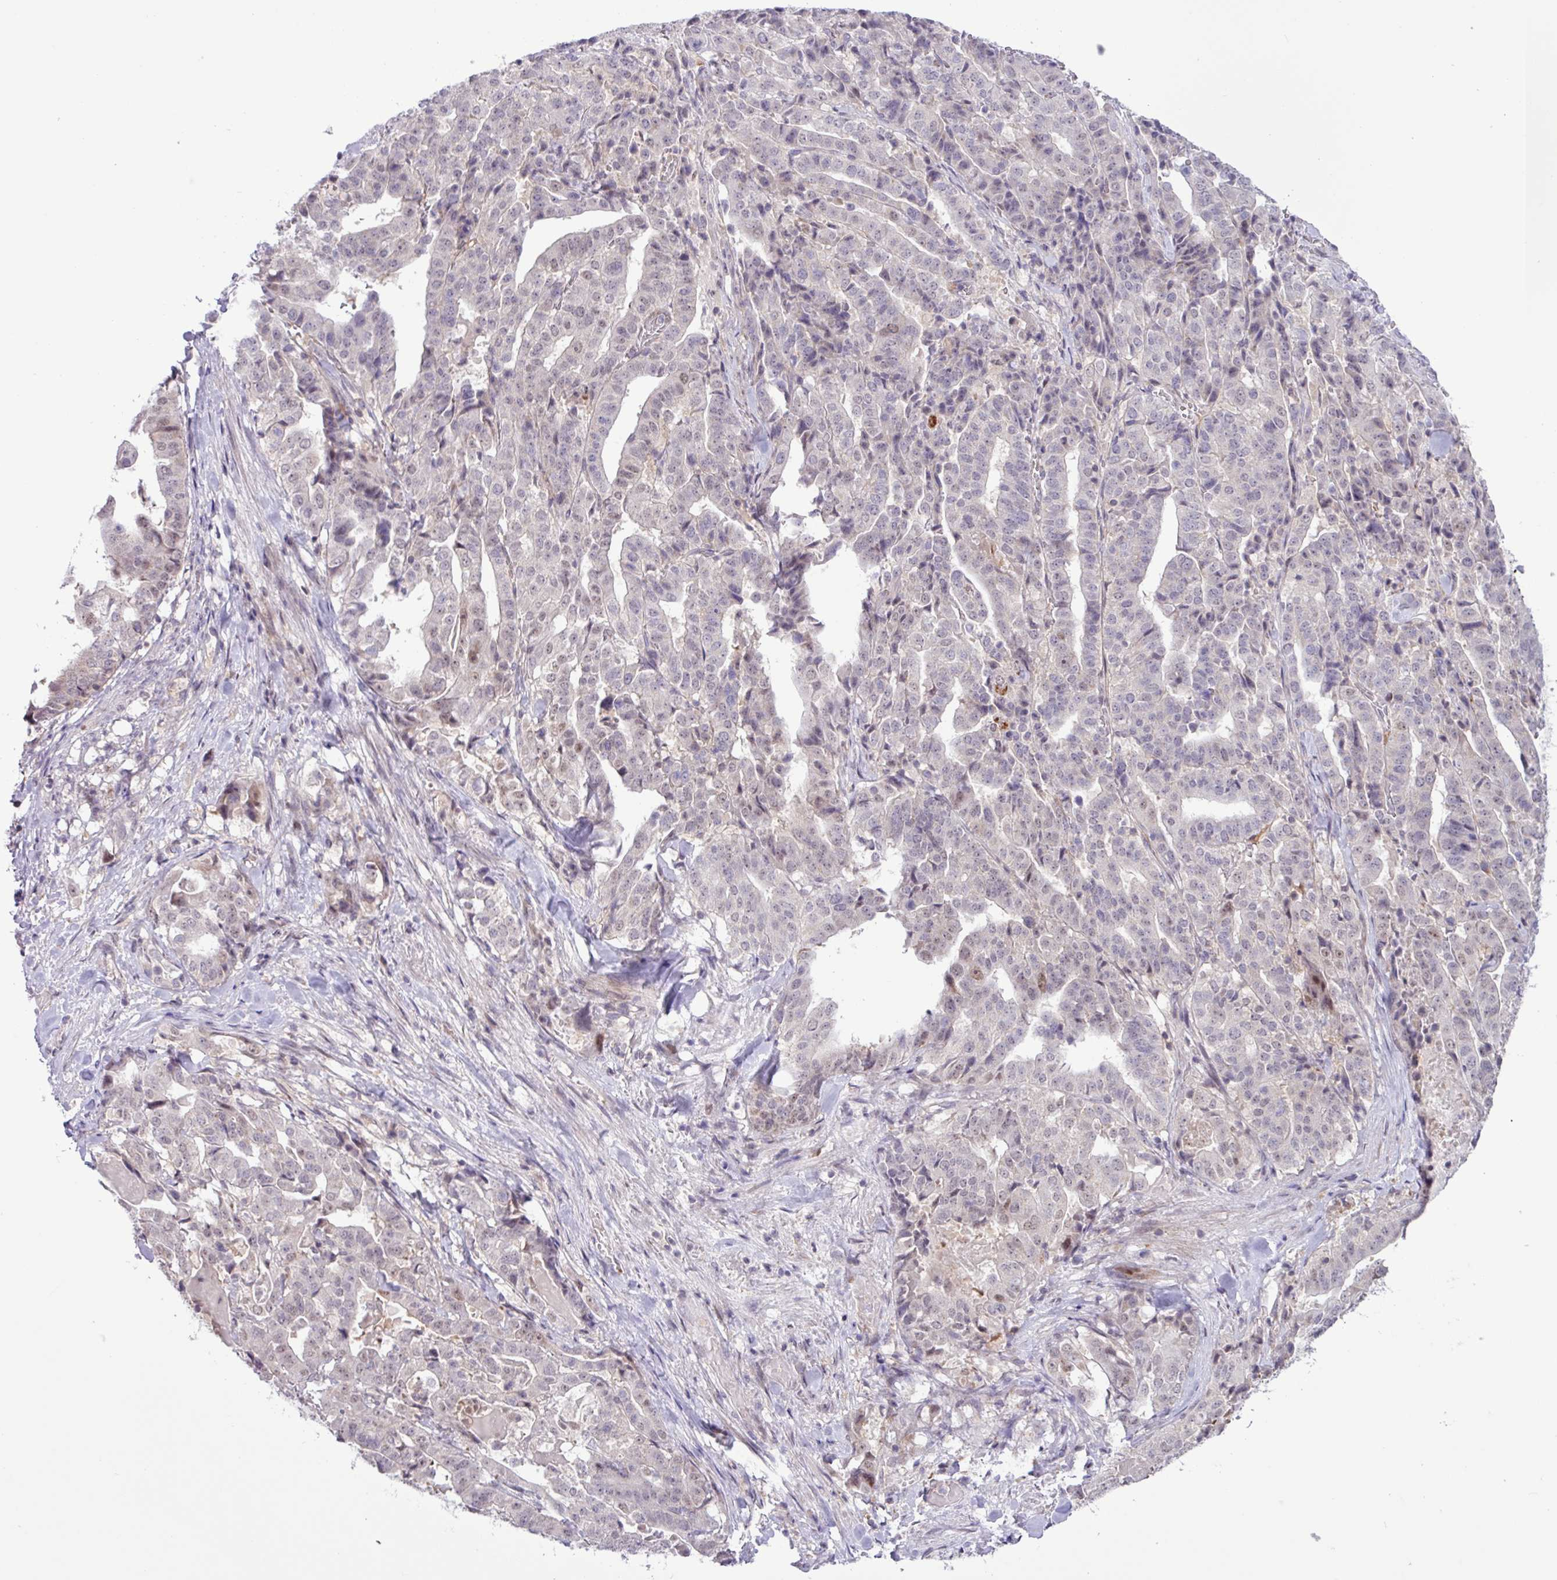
{"staining": {"intensity": "negative", "quantity": "none", "location": "none"}, "tissue": "stomach cancer", "cell_type": "Tumor cells", "image_type": "cancer", "snomed": [{"axis": "morphology", "description": "Adenocarcinoma, NOS"}, {"axis": "topography", "description": "Stomach"}], "caption": "Tumor cells are negative for protein expression in human stomach cancer.", "gene": "RTL3", "patient": {"sex": "male", "age": 48}}